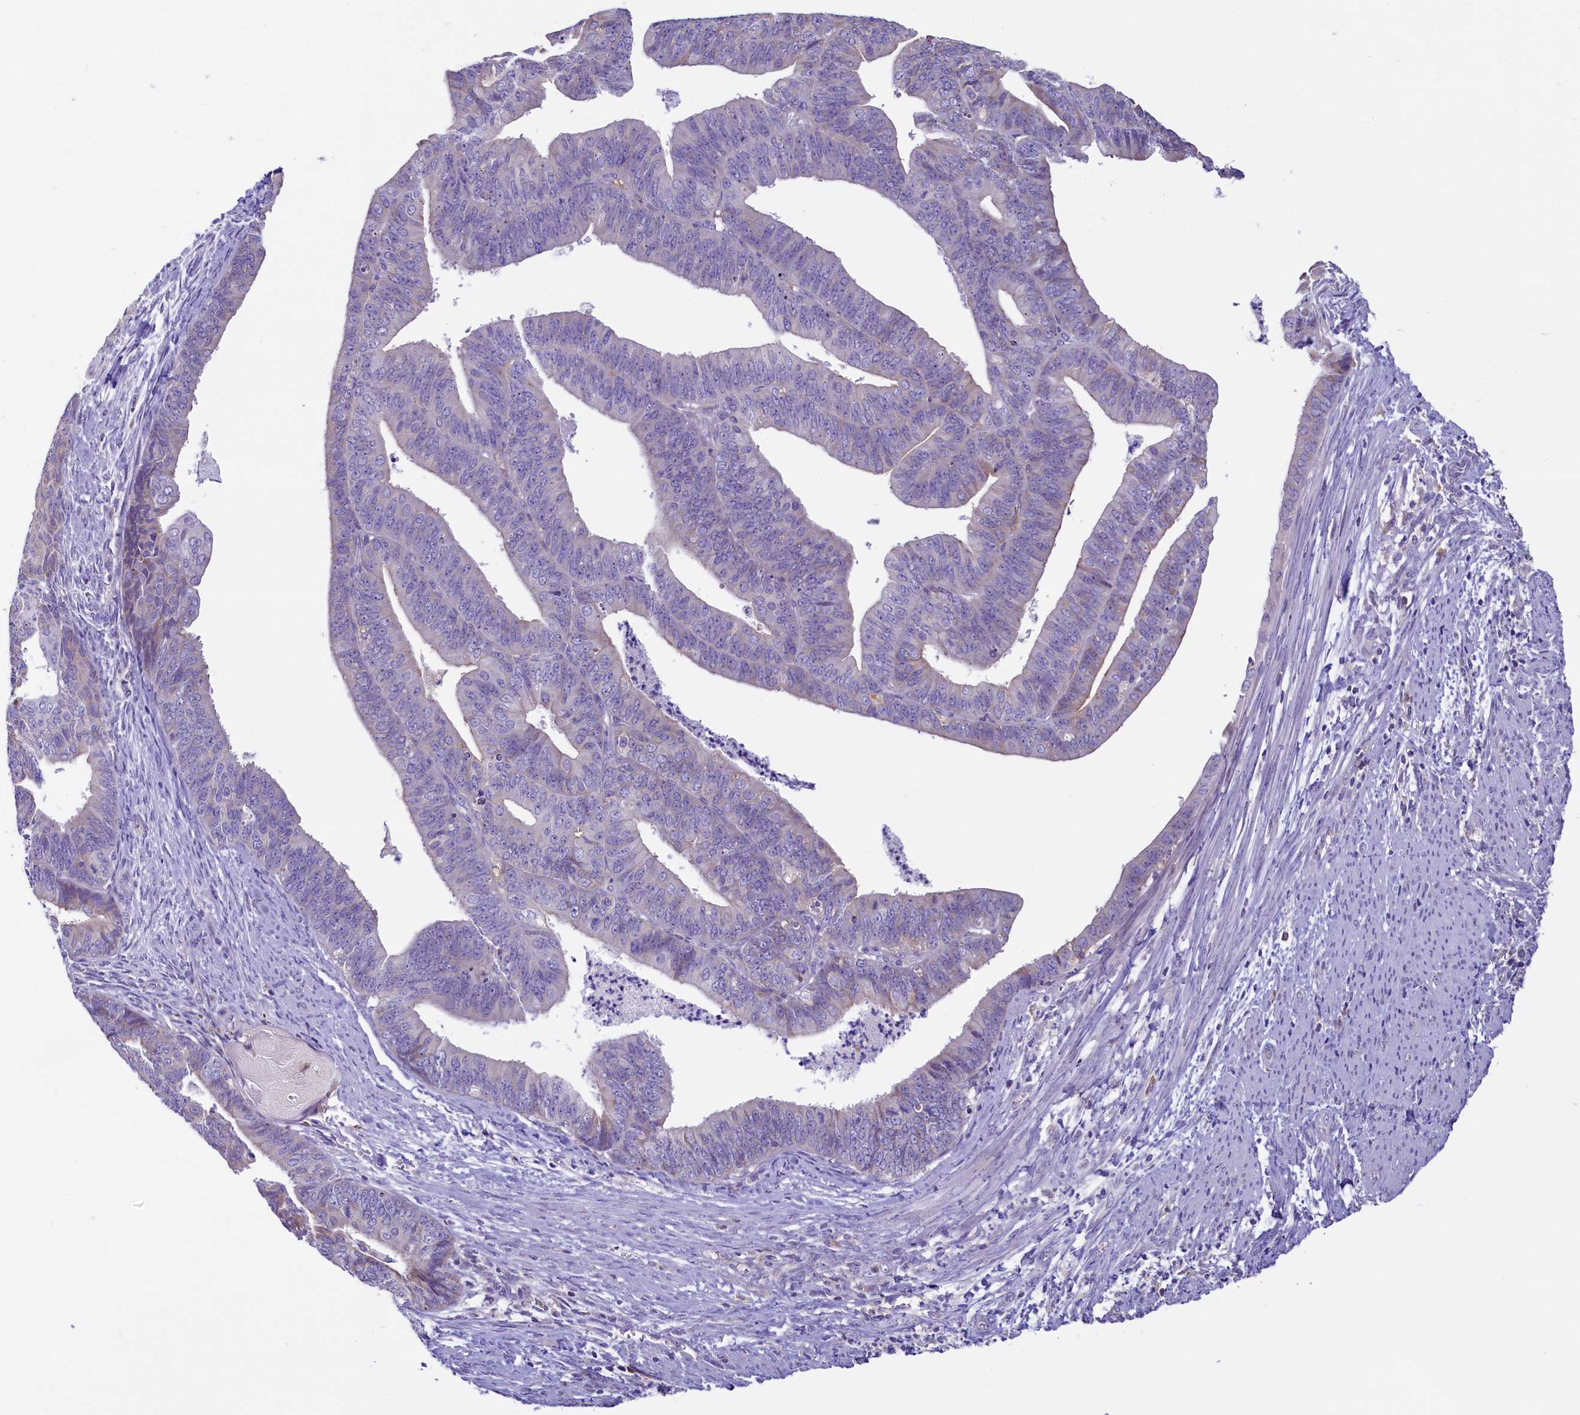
{"staining": {"intensity": "negative", "quantity": "none", "location": "none"}, "tissue": "endometrial cancer", "cell_type": "Tumor cells", "image_type": "cancer", "snomed": [{"axis": "morphology", "description": "Adenocarcinoma, NOS"}, {"axis": "topography", "description": "Endometrium"}], "caption": "Immunohistochemistry histopathology image of neoplastic tissue: endometrial cancer (adenocarcinoma) stained with DAB (3,3'-diaminobenzidine) exhibits no significant protein staining in tumor cells.", "gene": "HPS6", "patient": {"sex": "female", "age": 73}}